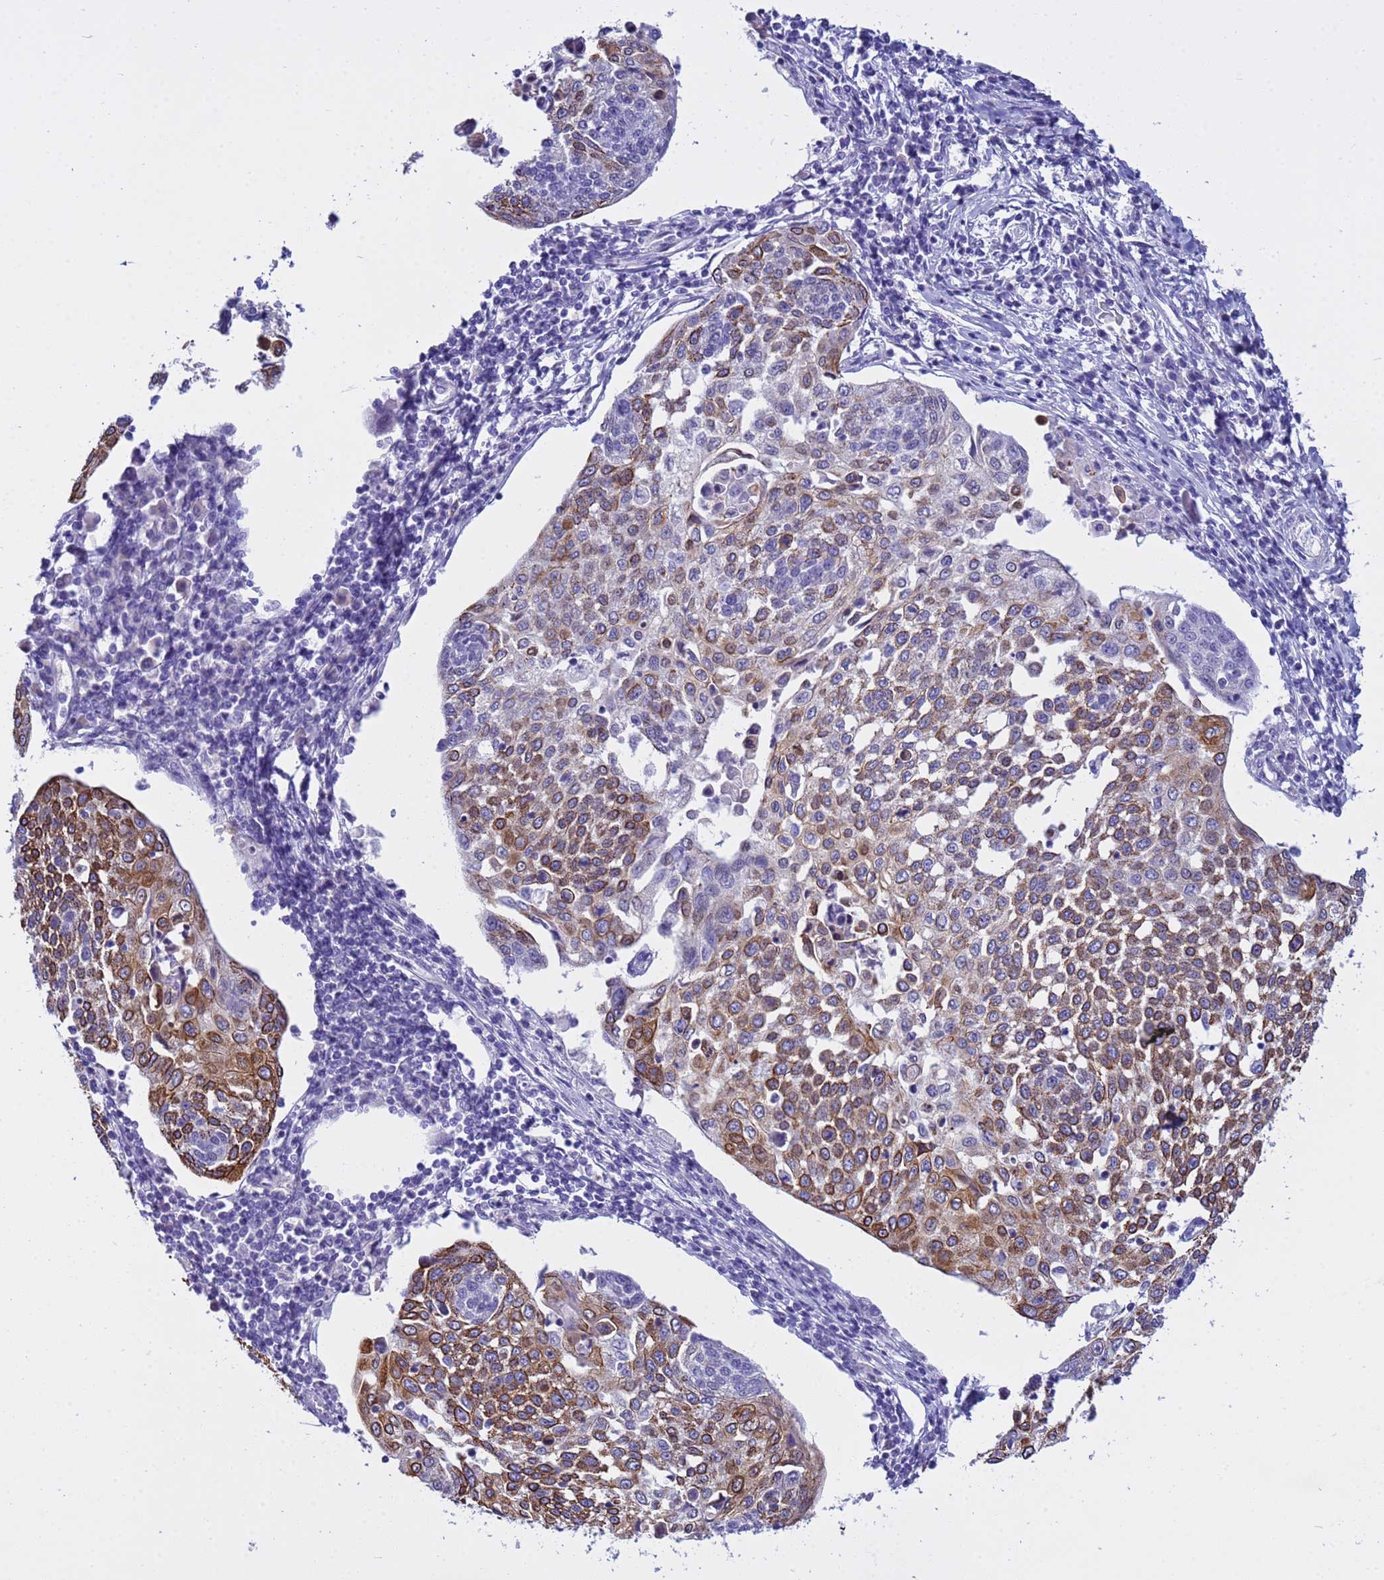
{"staining": {"intensity": "moderate", "quantity": ">75%", "location": "cytoplasmic/membranous"}, "tissue": "cervical cancer", "cell_type": "Tumor cells", "image_type": "cancer", "snomed": [{"axis": "morphology", "description": "Squamous cell carcinoma, NOS"}, {"axis": "topography", "description": "Cervix"}], "caption": "There is medium levels of moderate cytoplasmic/membranous positivity in tumor cells of cervical cancer (squamous cell carcinoma), as demonstrated by immunohistochemical staining (brown color).", "gene": "IGSF11", "patient": {"sex": "female", "age": 34}}